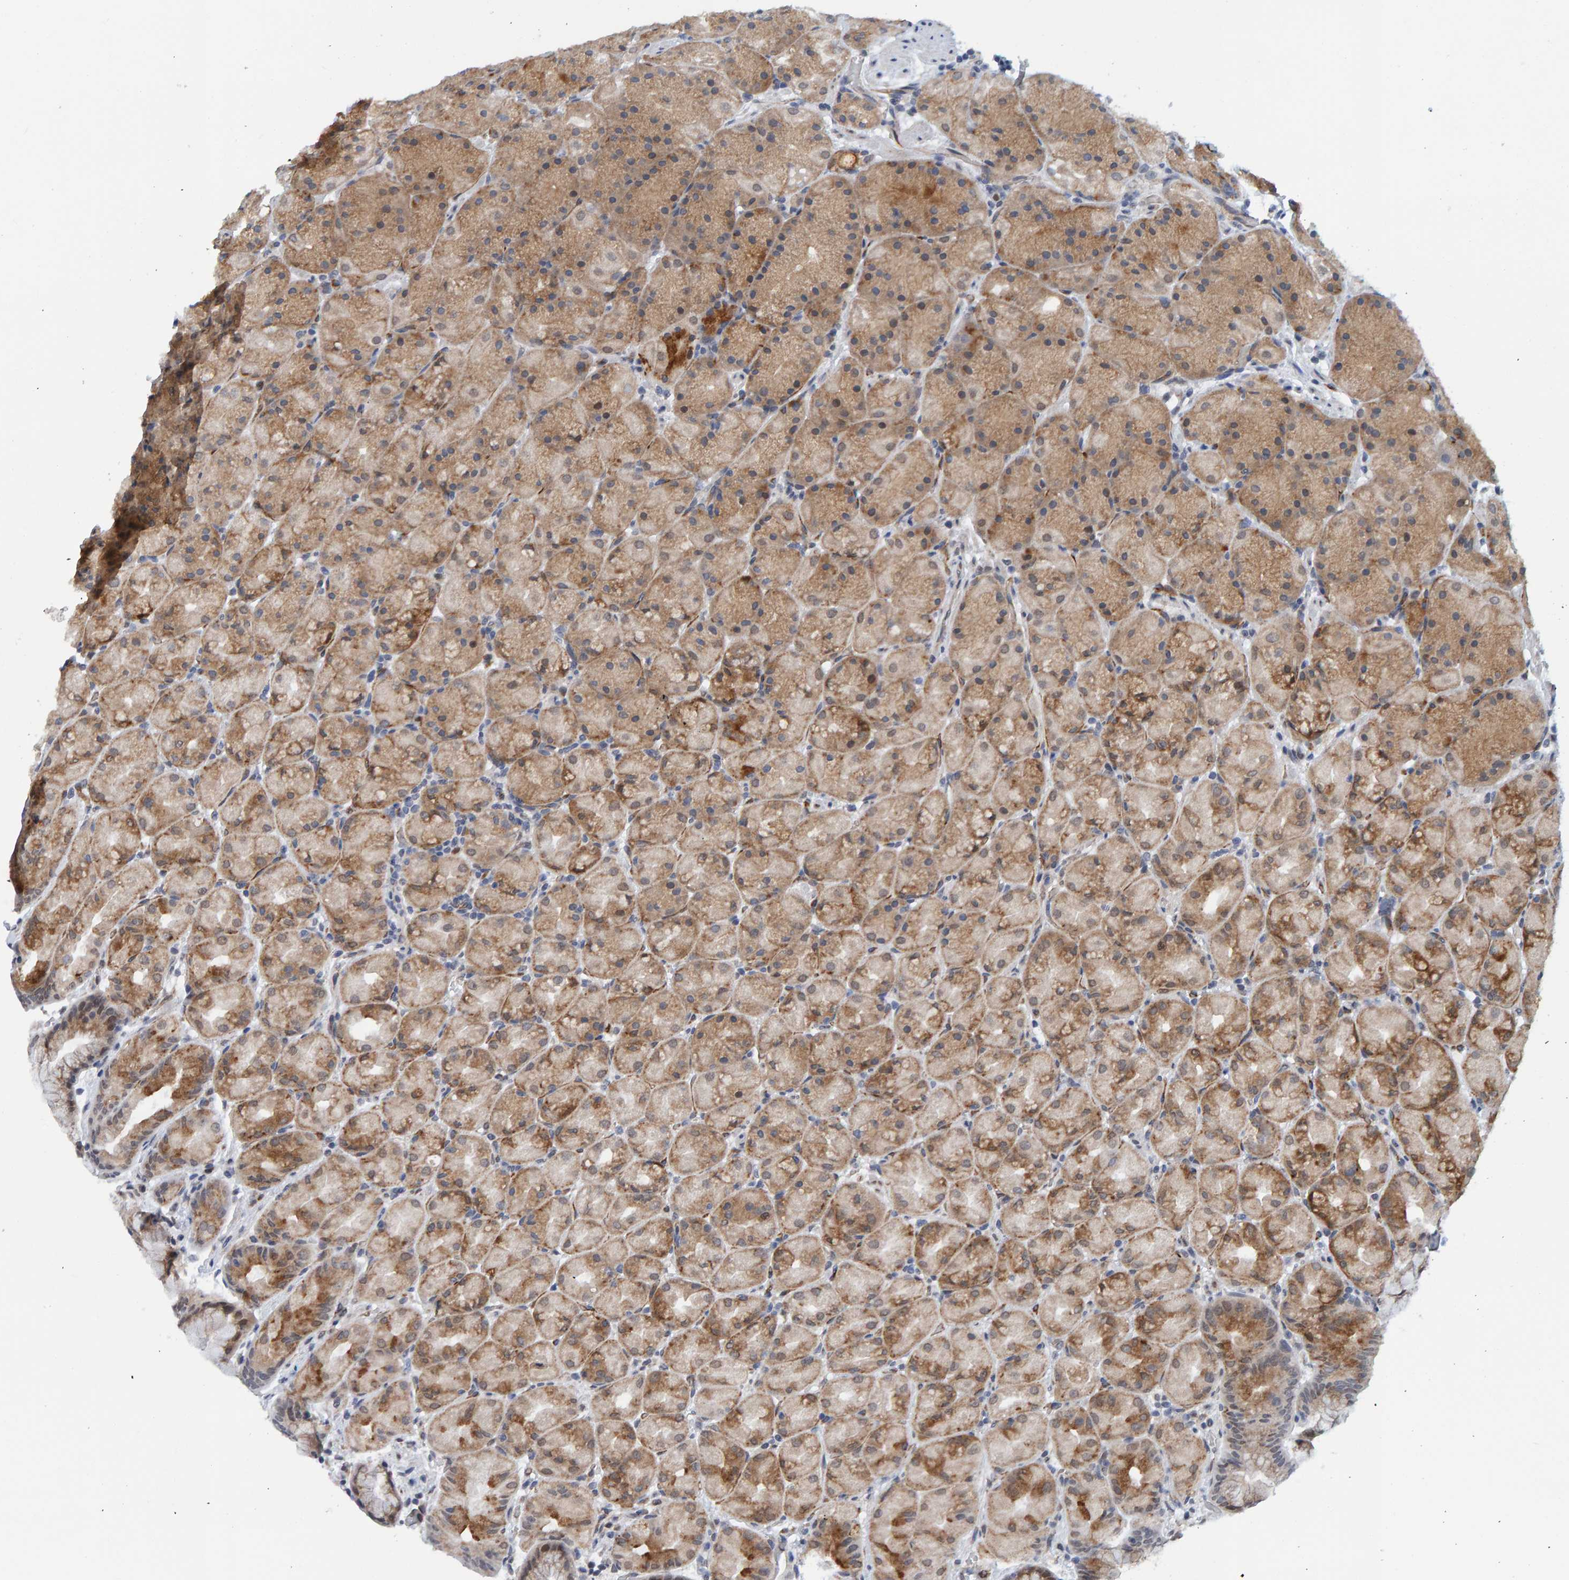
{"staining": {"intensity": "moderate", "quantity": ">75%", "location": "cytoplasmic/membranous"}, "tissue": "stomach", "cell_type": "Glandular cells", "image_type": "normal", "snomed": [{"axis": "morphology", "description": "Normal tissue, NOS"}, {"axis": "topography", "description": "Stomach, upper"}, {"axis": "topography", "description": "Stomach"}], "caption": "A high-resolution histopathology image shows immunohistochemistry (IHC) staining of unremarkable stomach, which displays moderate cytoplasmic/membranous expression in about >75% of glandular cells.", "gene": "SCRN2", "patient": {"sex": "male", "age": 48}}